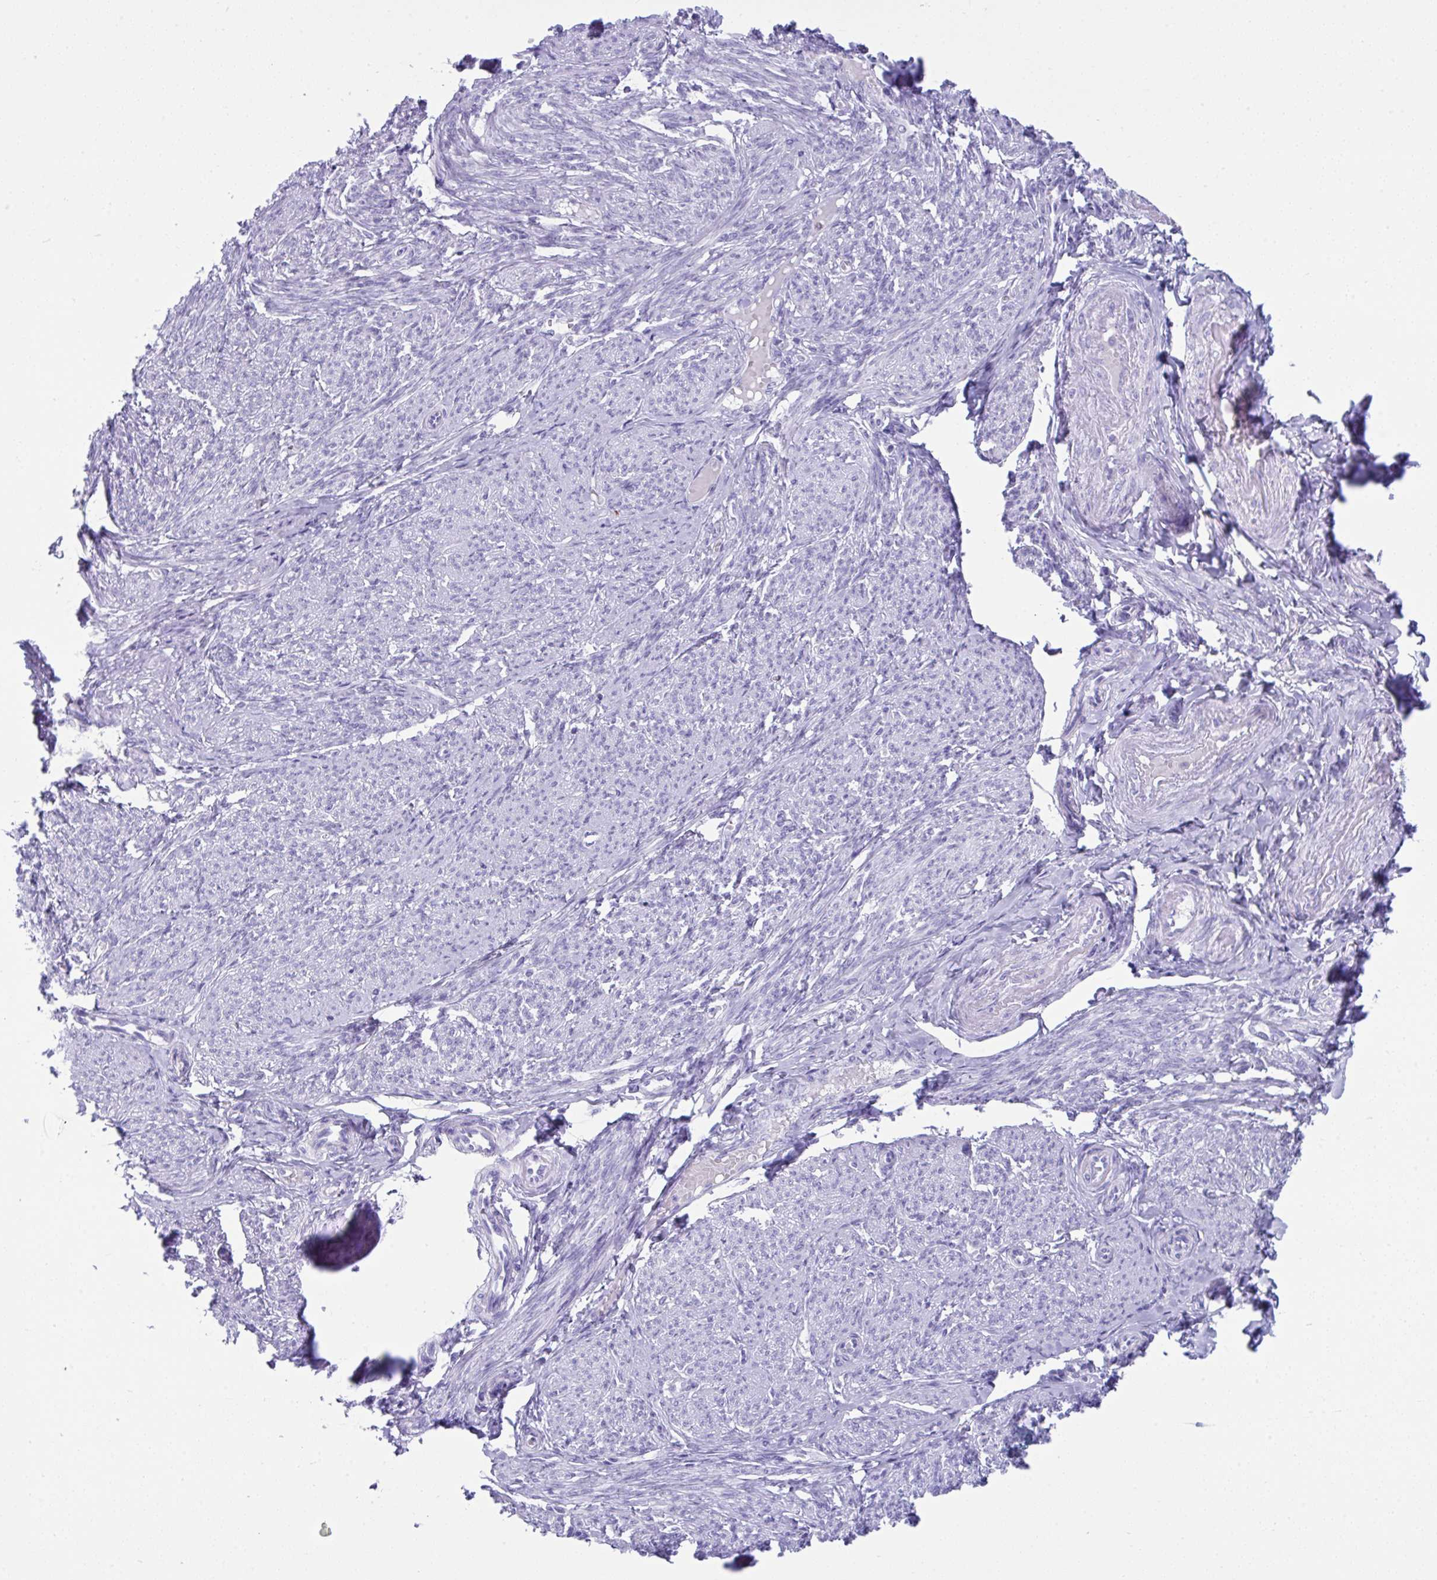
{"staining": {"intensity": "negative", "quantity": "none", "location": "none"}, "tissue": "smooth muscle", "cell_type": "Smooth muscle cells", "image_type": "normal", "snomed": [{"axis": "morphology", "description": "Normal tissue, NOS"}, {"axis": "topography", "description": "Smooth muscle"}], "caption": "Immunohistochemistry photomicrograph of unremarkable smooth muscle: human smooth muscle stained with DAB shows no significant protein staining in smooth muscle cells.", "gene": "PSCA", "patient": {"sex": "female", "age": 65}}